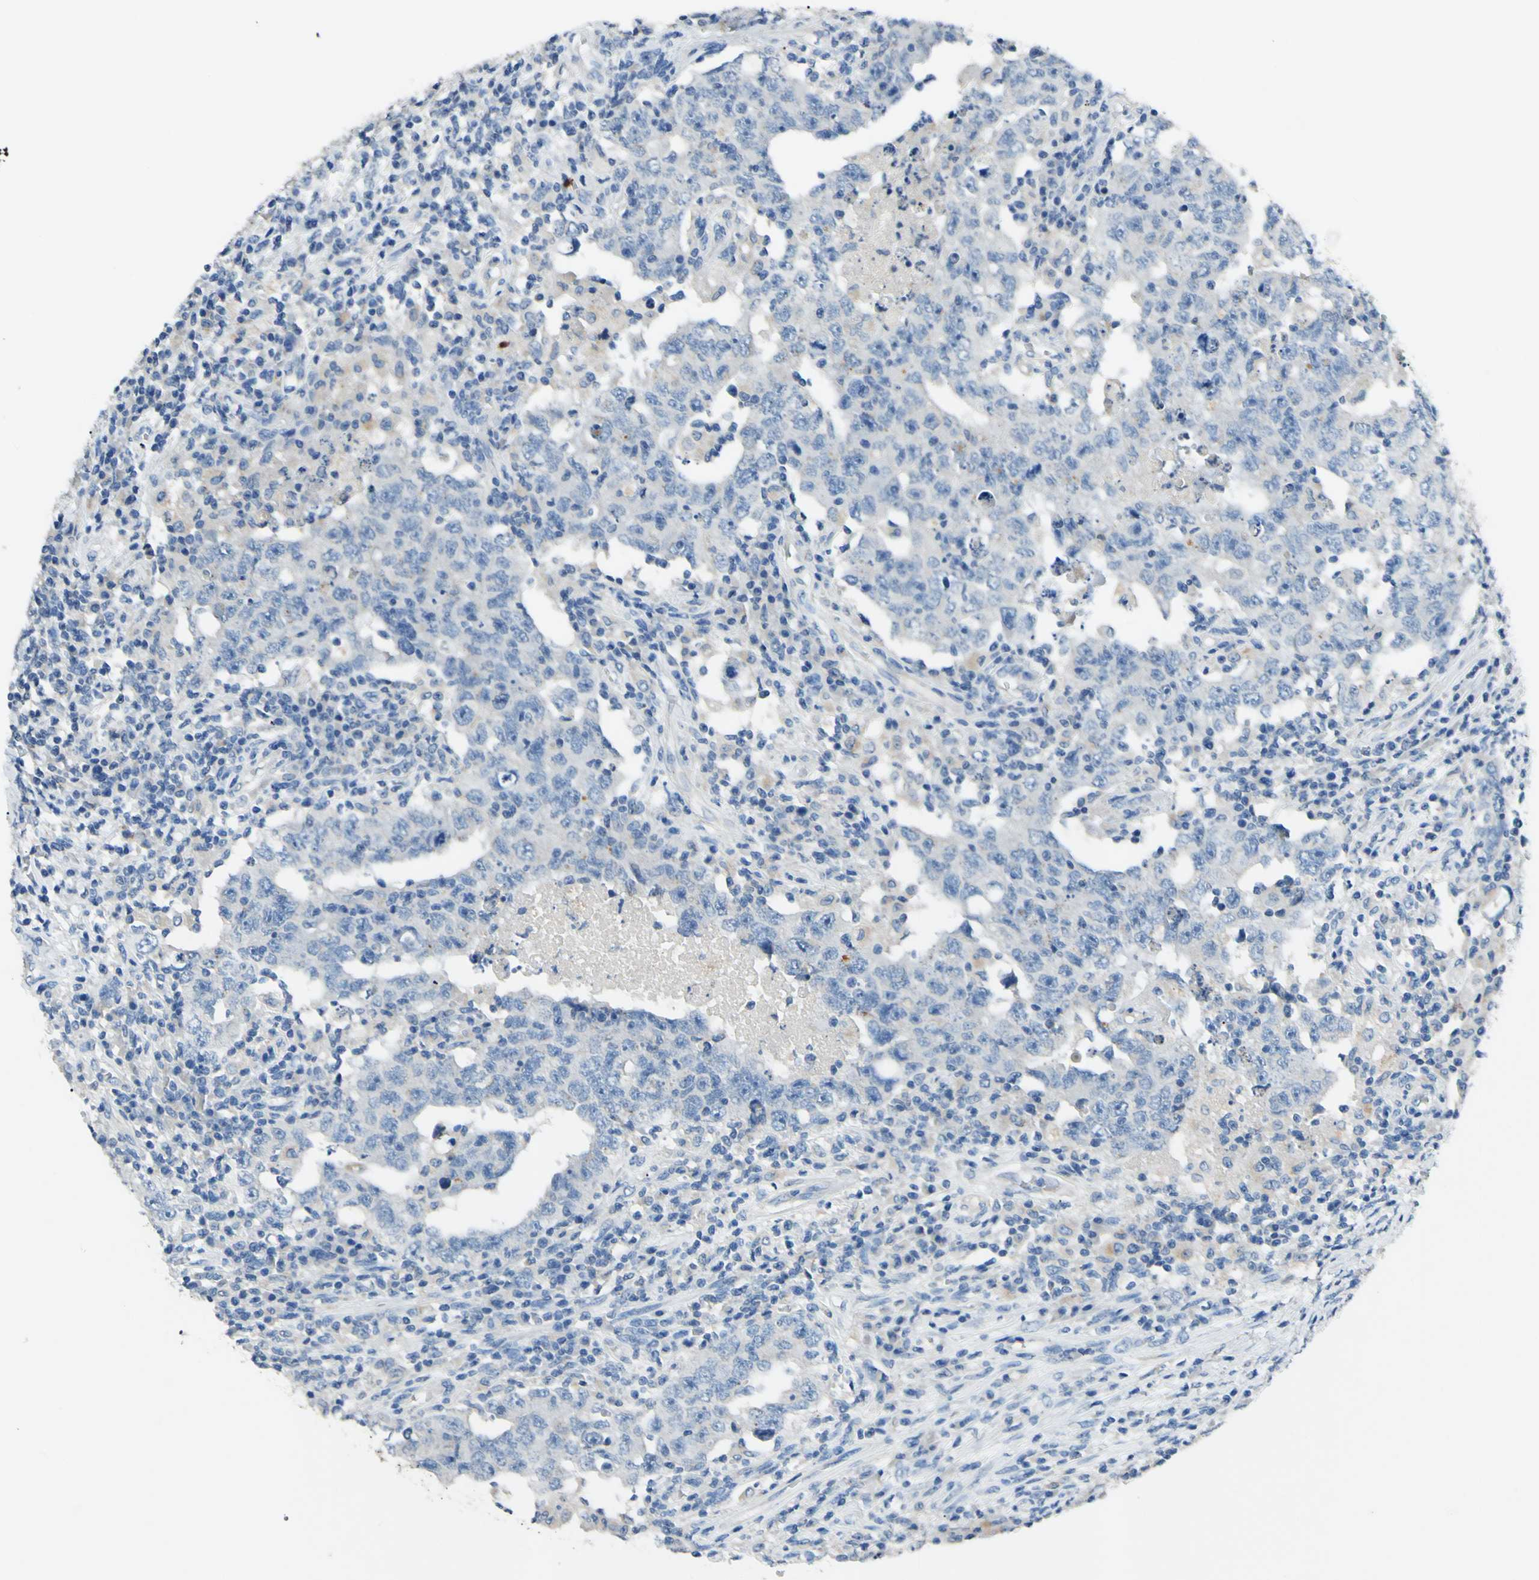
{"staining": {"intensity": "negative", "quantity": "none", "location": "none"}, "tissue": "testis cancer", "cell_type": "Tumor cells", "image_type": "cancer", "snomed": [{"axis": "morphology", "description": "Carcinoma, Embryonal, NOS"}, {"axis": "topography", "description": "Testis"}], "caption": "Tumor cells are negative for brown protein staining in testis cancer.", "gene": "CDH10", "patient": {"sex": "male", "age": 26}}